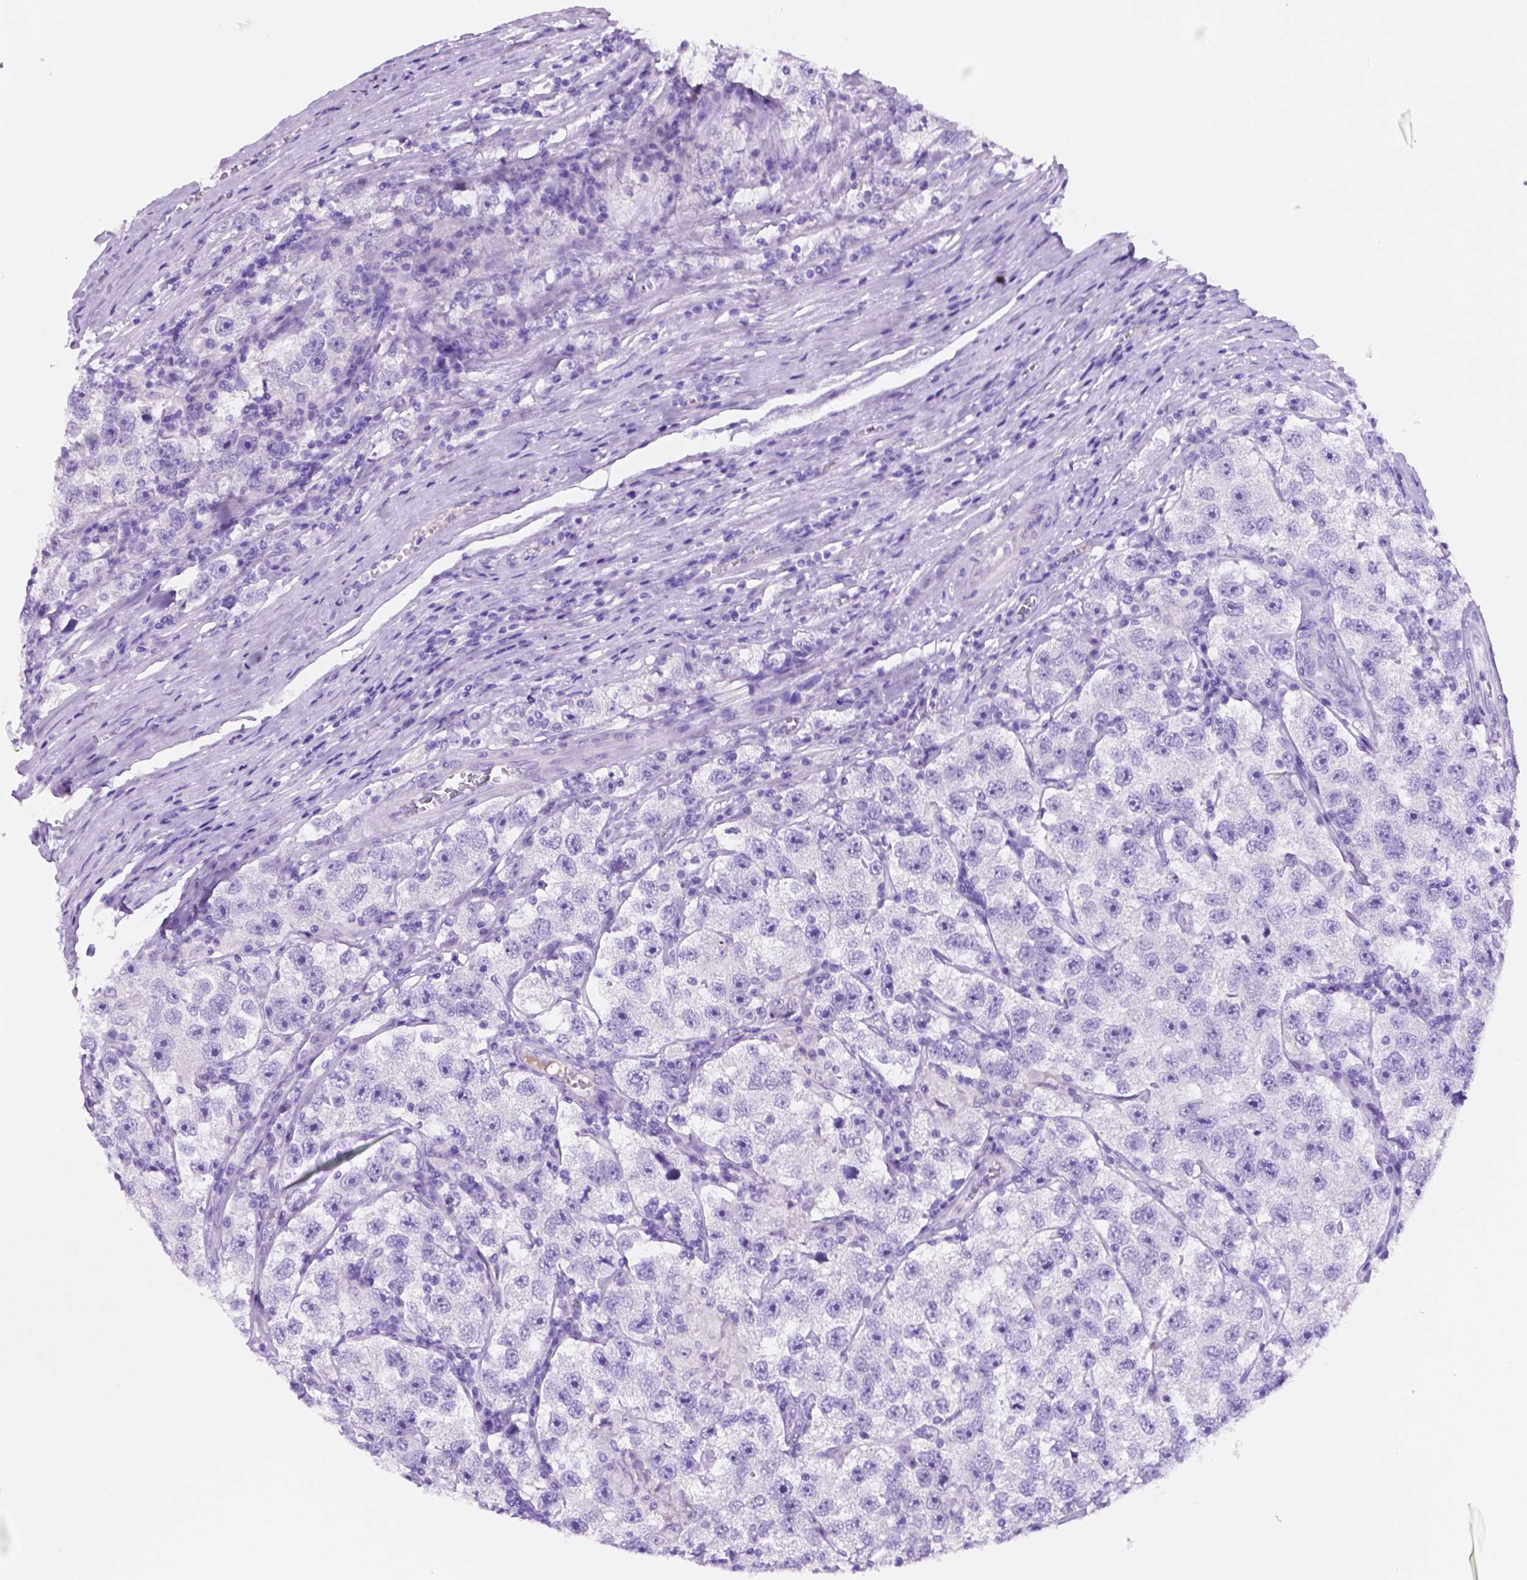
{"staining": {"intensity": "negative", "quantity": "none", "location": "none"}, "tissue": "testis cancer", "cell_type": "Tumor cells", "image_type": "cancer", "snomed": [{"axis": "morphology", "description": "Seminoma, NOS"}, {"axis": "topography", "description": "Testis"}], "caption": "This micrograph is of seminoma (testis) stained with IHC to label a protein in brown with the nuclei are counter-stained blue. There is no positivity in tumor cells. (Stains: DAB (3,3'-diaminobenzidine) immunohistochemistry with hematoxylin counter stain, Microscopy: brightfield microscopy at high magnification).", "gene": "FOXB2", "patient": {"sex": "male", "age": 26}}